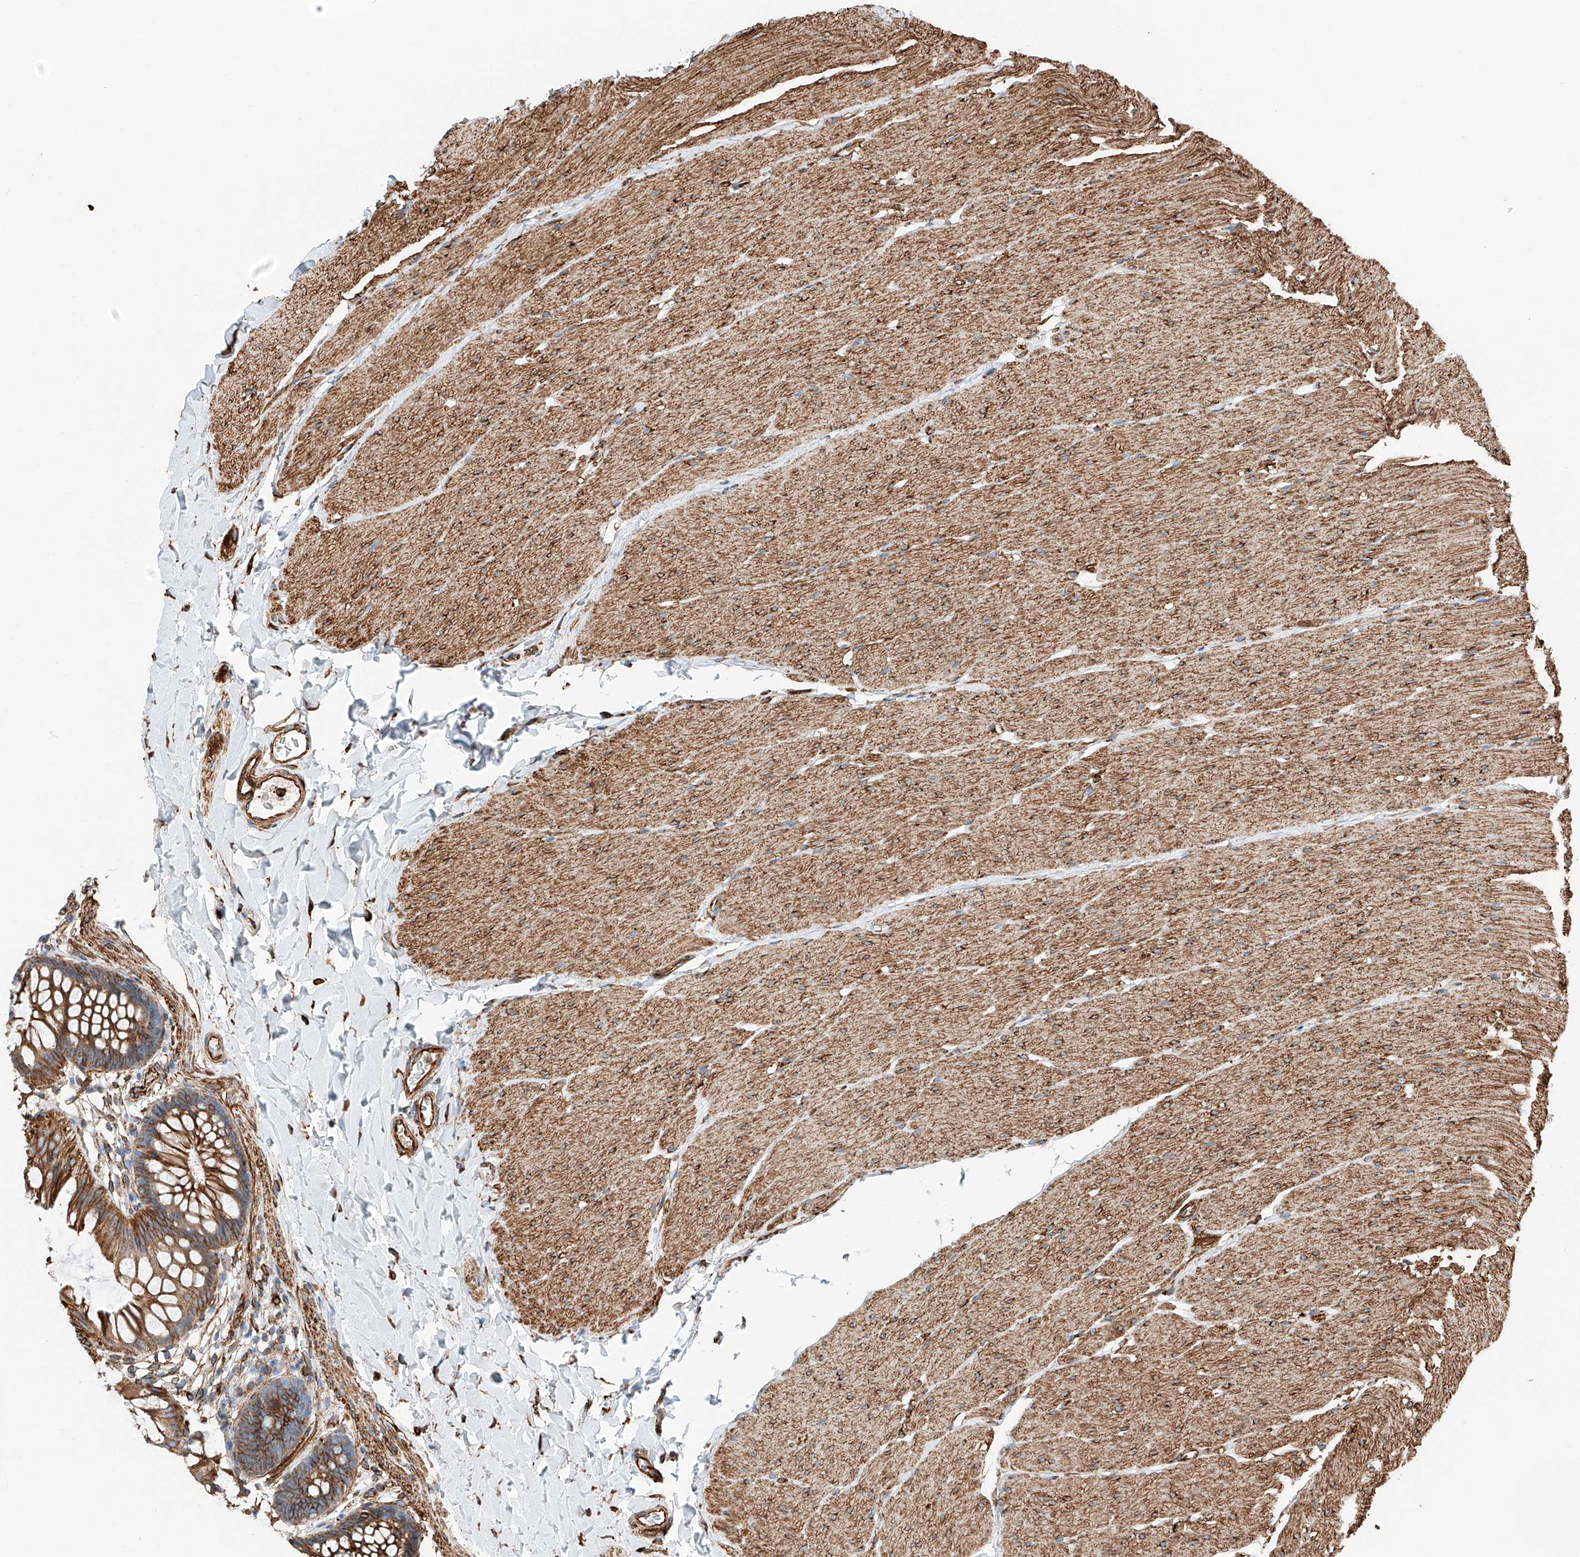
{"staining": {"intensity": "strong", "quantity": ">75%", "location": "cytoplasmic/membranous"}, "tissue": "colon", "cell_type": "Endothelial cells", "image_type": "normal", "snomed": [{"axis": "morphology", "description": "Normal tissue, NOS"}, {"axis": "topography", "description": "Colon"}], "caption": "A photomicrograph of human colon stained for a protein demonstrates strong cytoplasmic/membranous brown staining in endothelial cells. (Stains: DAB in brown, nuclei in blue, Microscopy: brightfield microscopy at high magnification).", "gene": "ZNF804A", "patient": {"sex": "female", "age": 62}}